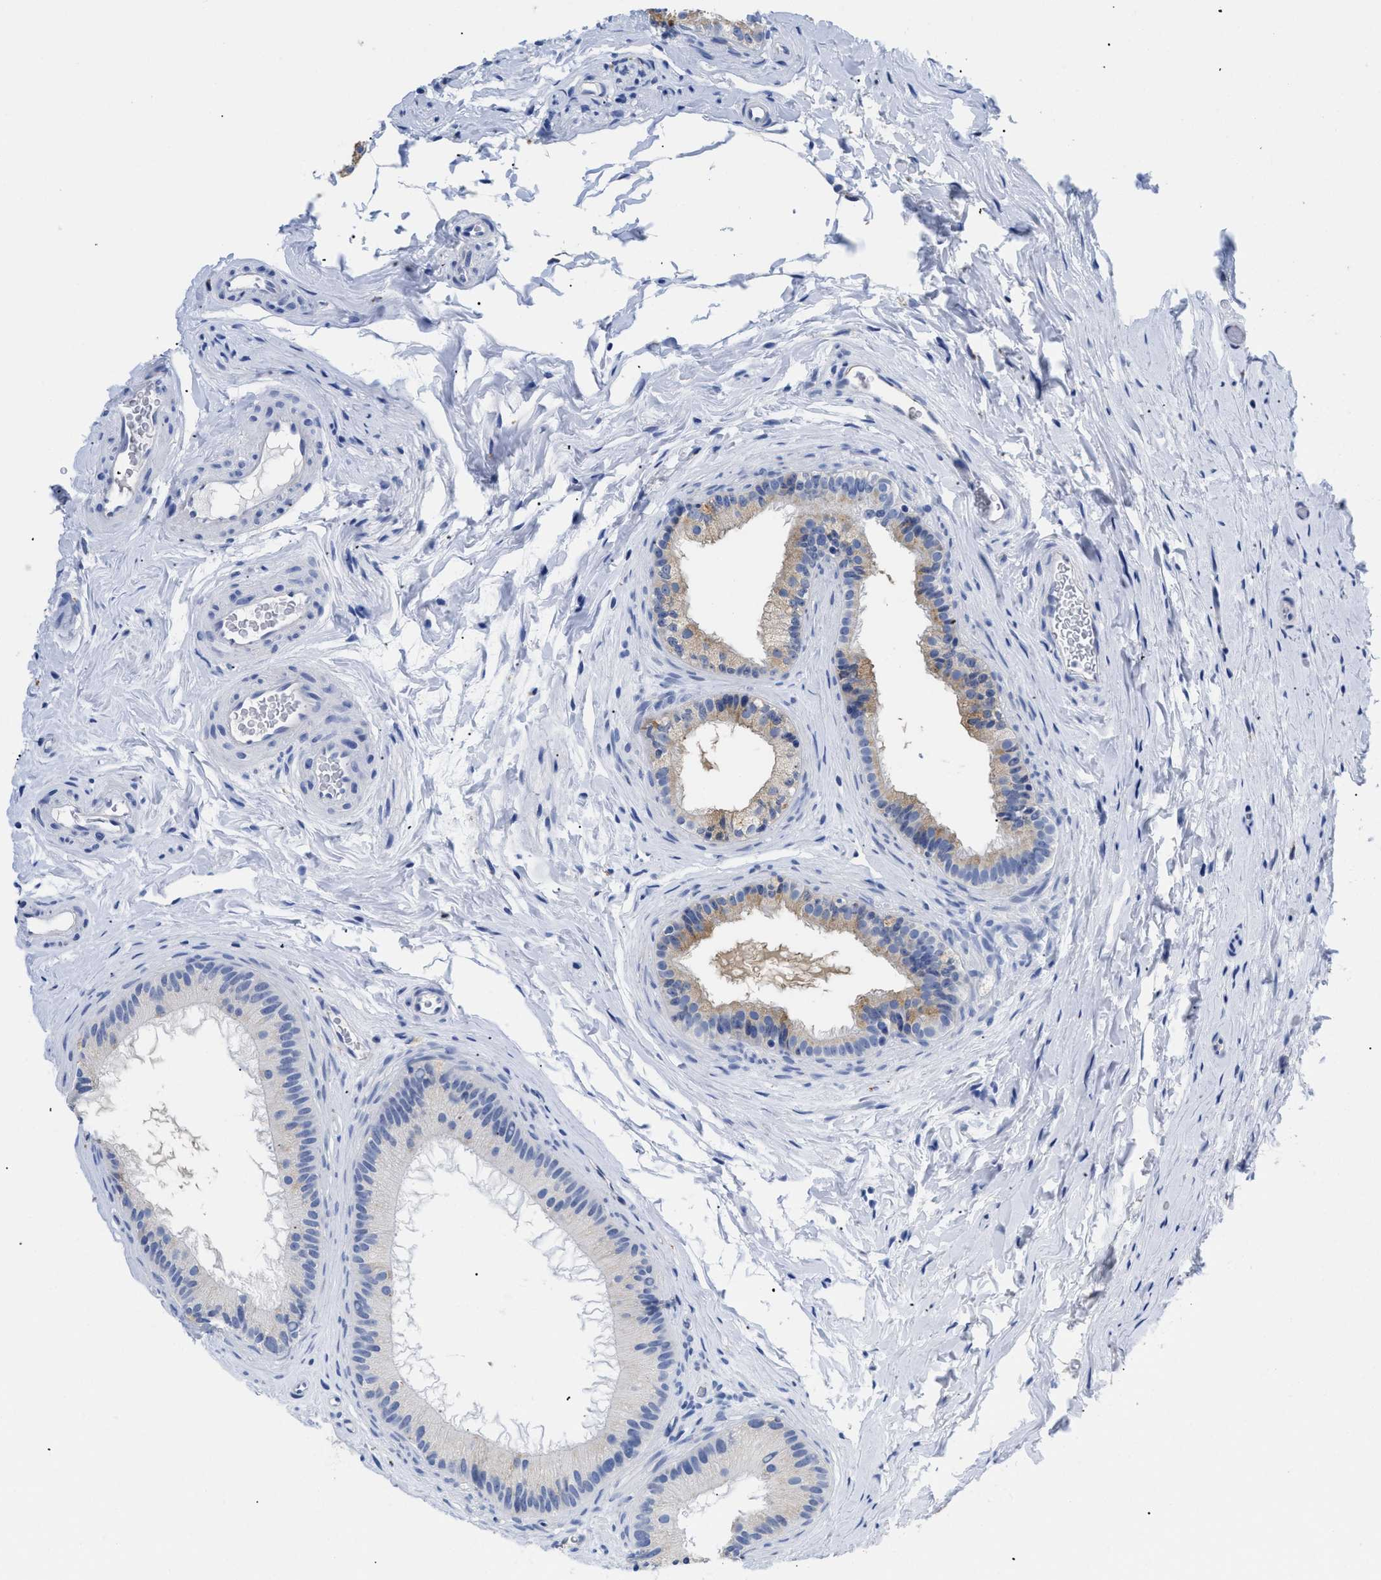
{"staining": {"intensity": "moderate", "quantity": "<25%", "location": "cytoplasmic/membranous"}, "tissue": "epididymis", "cell_type": "Glandular cells", "image_type": "normal", "snomed": [{"axis": "morphology", "description": "Normal tissue, NOS"}, {"axis": "topography", "description": "Testis"}, {"axis": "topography", "description": "Epididymis"}], "caption": "Human epididymis stained for a protein (brown) displays moderate cytoplasmic/membranous positive staining in about <25% of glandular cells.", "gene": "APOBEC2", "patient": {"sex": "male", "age": 36}}